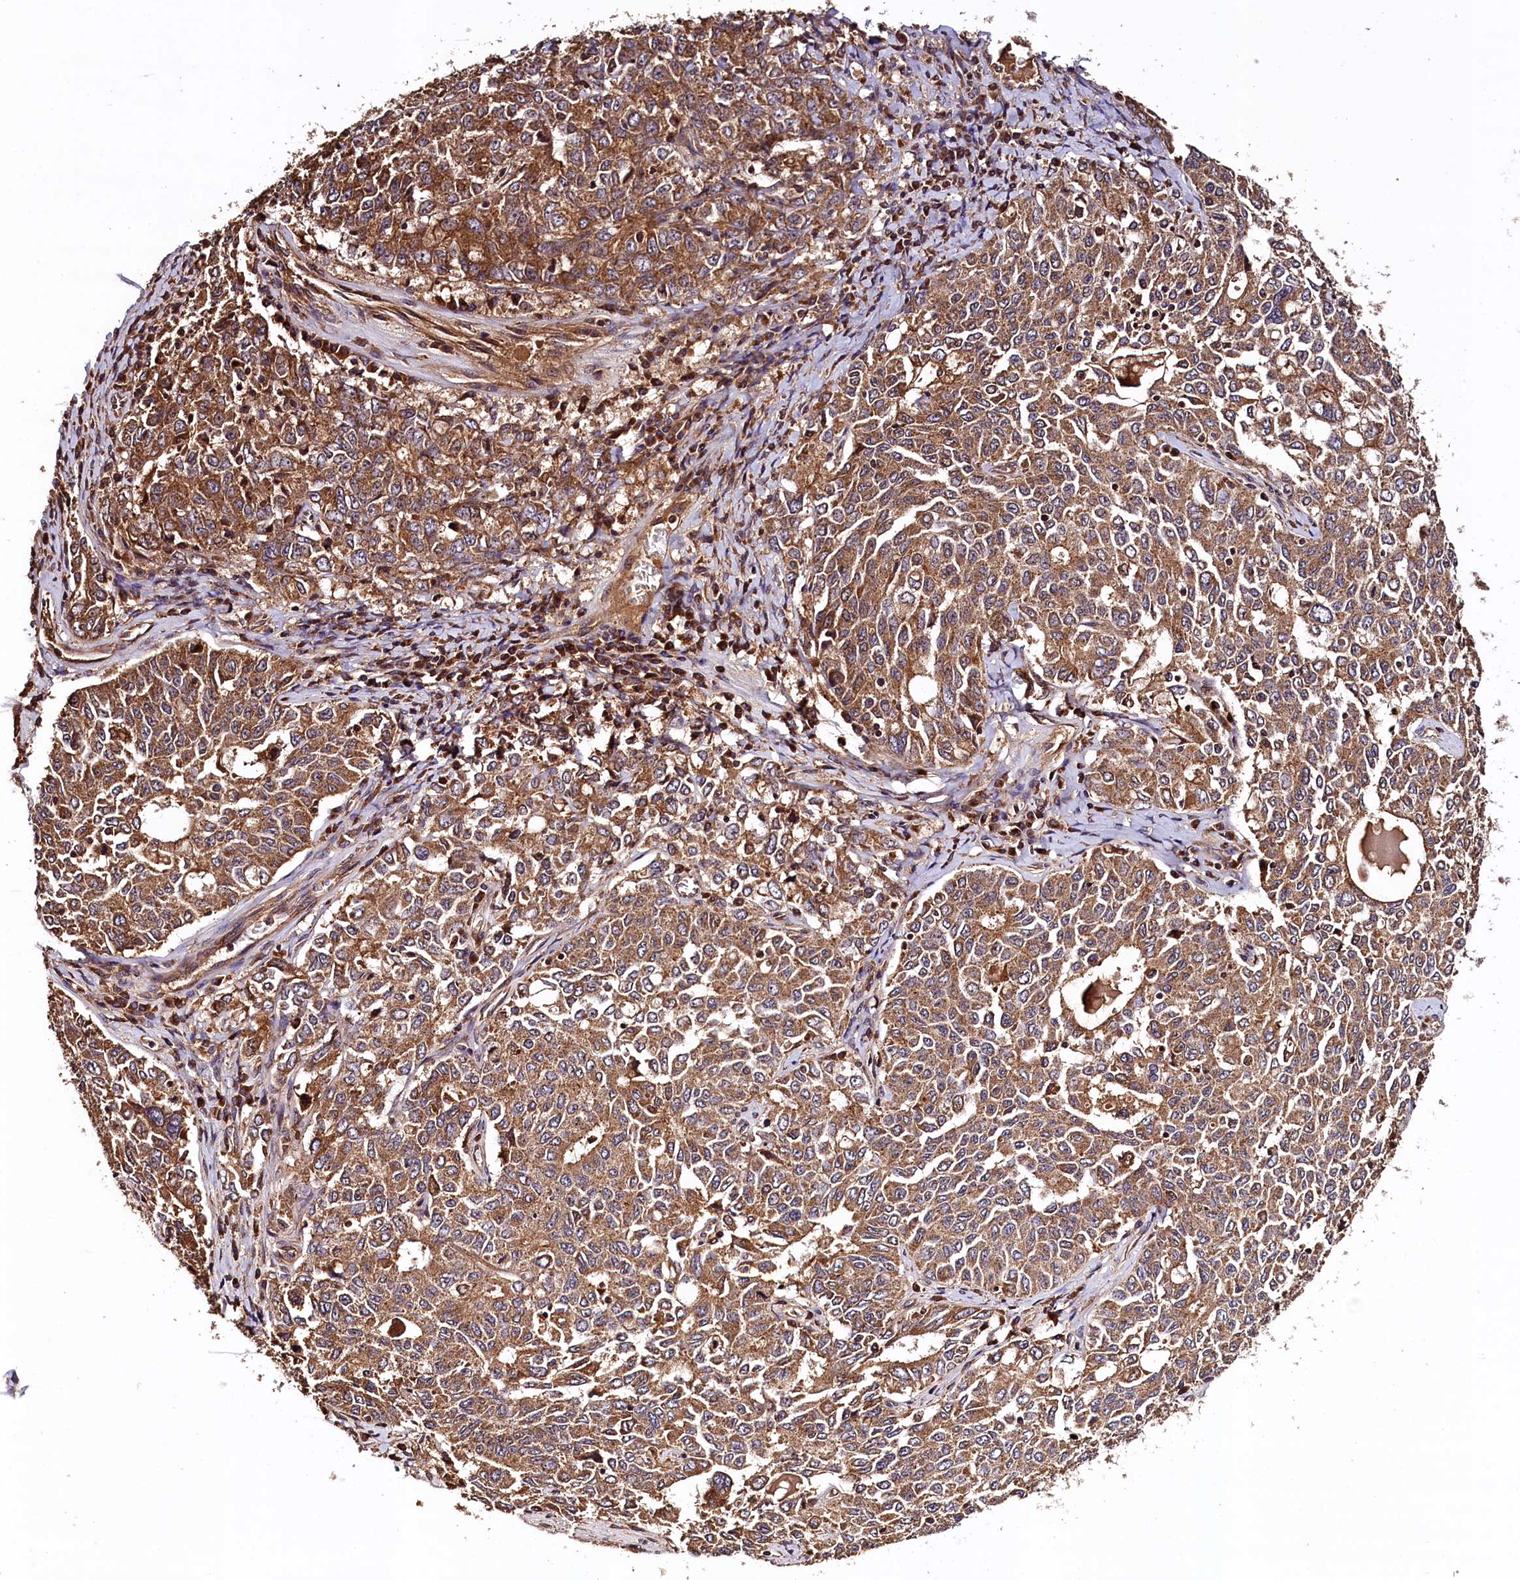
{"staining": {"intensity": "moderate", "quantity": ">75%", "location": "cytoplasmic/membranous"}, "tissue": "ovarian cancer", "cell_type": "Tumor cells", "image_type": "cancer", "snomed": [{"axis": "morphology", "description": "Carcinoma, endometroid"}, {"axis": "topography", "description": "Ovary"}], "caption": "The image displays immunohistochemical staining of endometroid carcinoma (ovarian). There is moderate cytoplasmic/membranous expression is seen in approximately >75% of tumor cells.", "gene": "KLC2", "patient": {"sex": "female", "age": 62}}